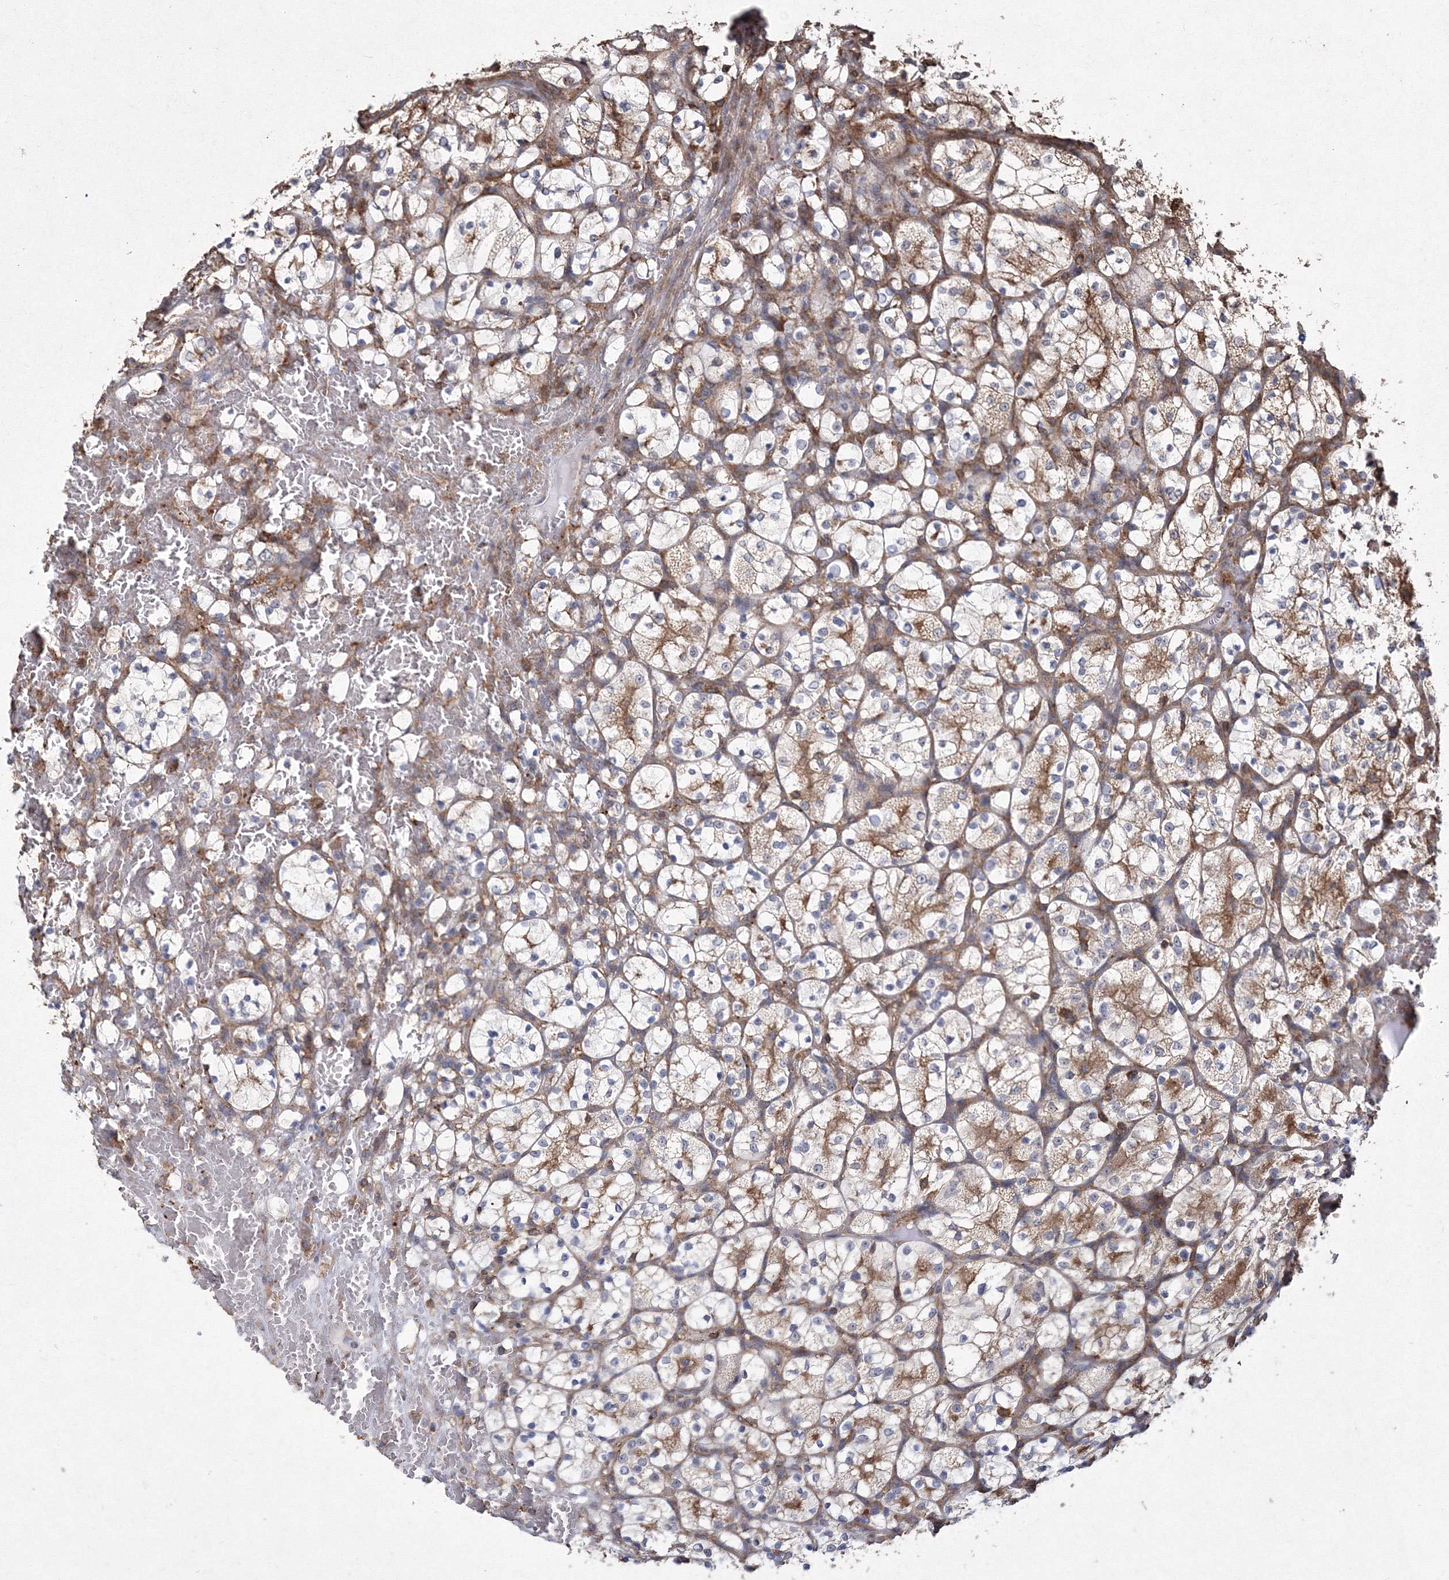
{"staining": {"intensity": "moderate", "quantity": "25%-75%", "location": "cytoplasmic/membranous"}, "tissue": "renal cancer", "cell_type": "Tumor cells", "image_type": "cancer", "snomed": [{"axis": "morphology", "description": "Adenocarcinoma, NOS"}, {"axis": "topography", "description": "Kidney"}], "caption": "Immunohistochemistry (IHC) image of human renal adenocarcinoma stained for a protein (brown), which demonstrates medium levels of moderate cytoplasmic/membranous staining in about 25%-75% of tumor cells.", "gene": "TMEM139", "patient": {"sex": "female", "age": 69}}